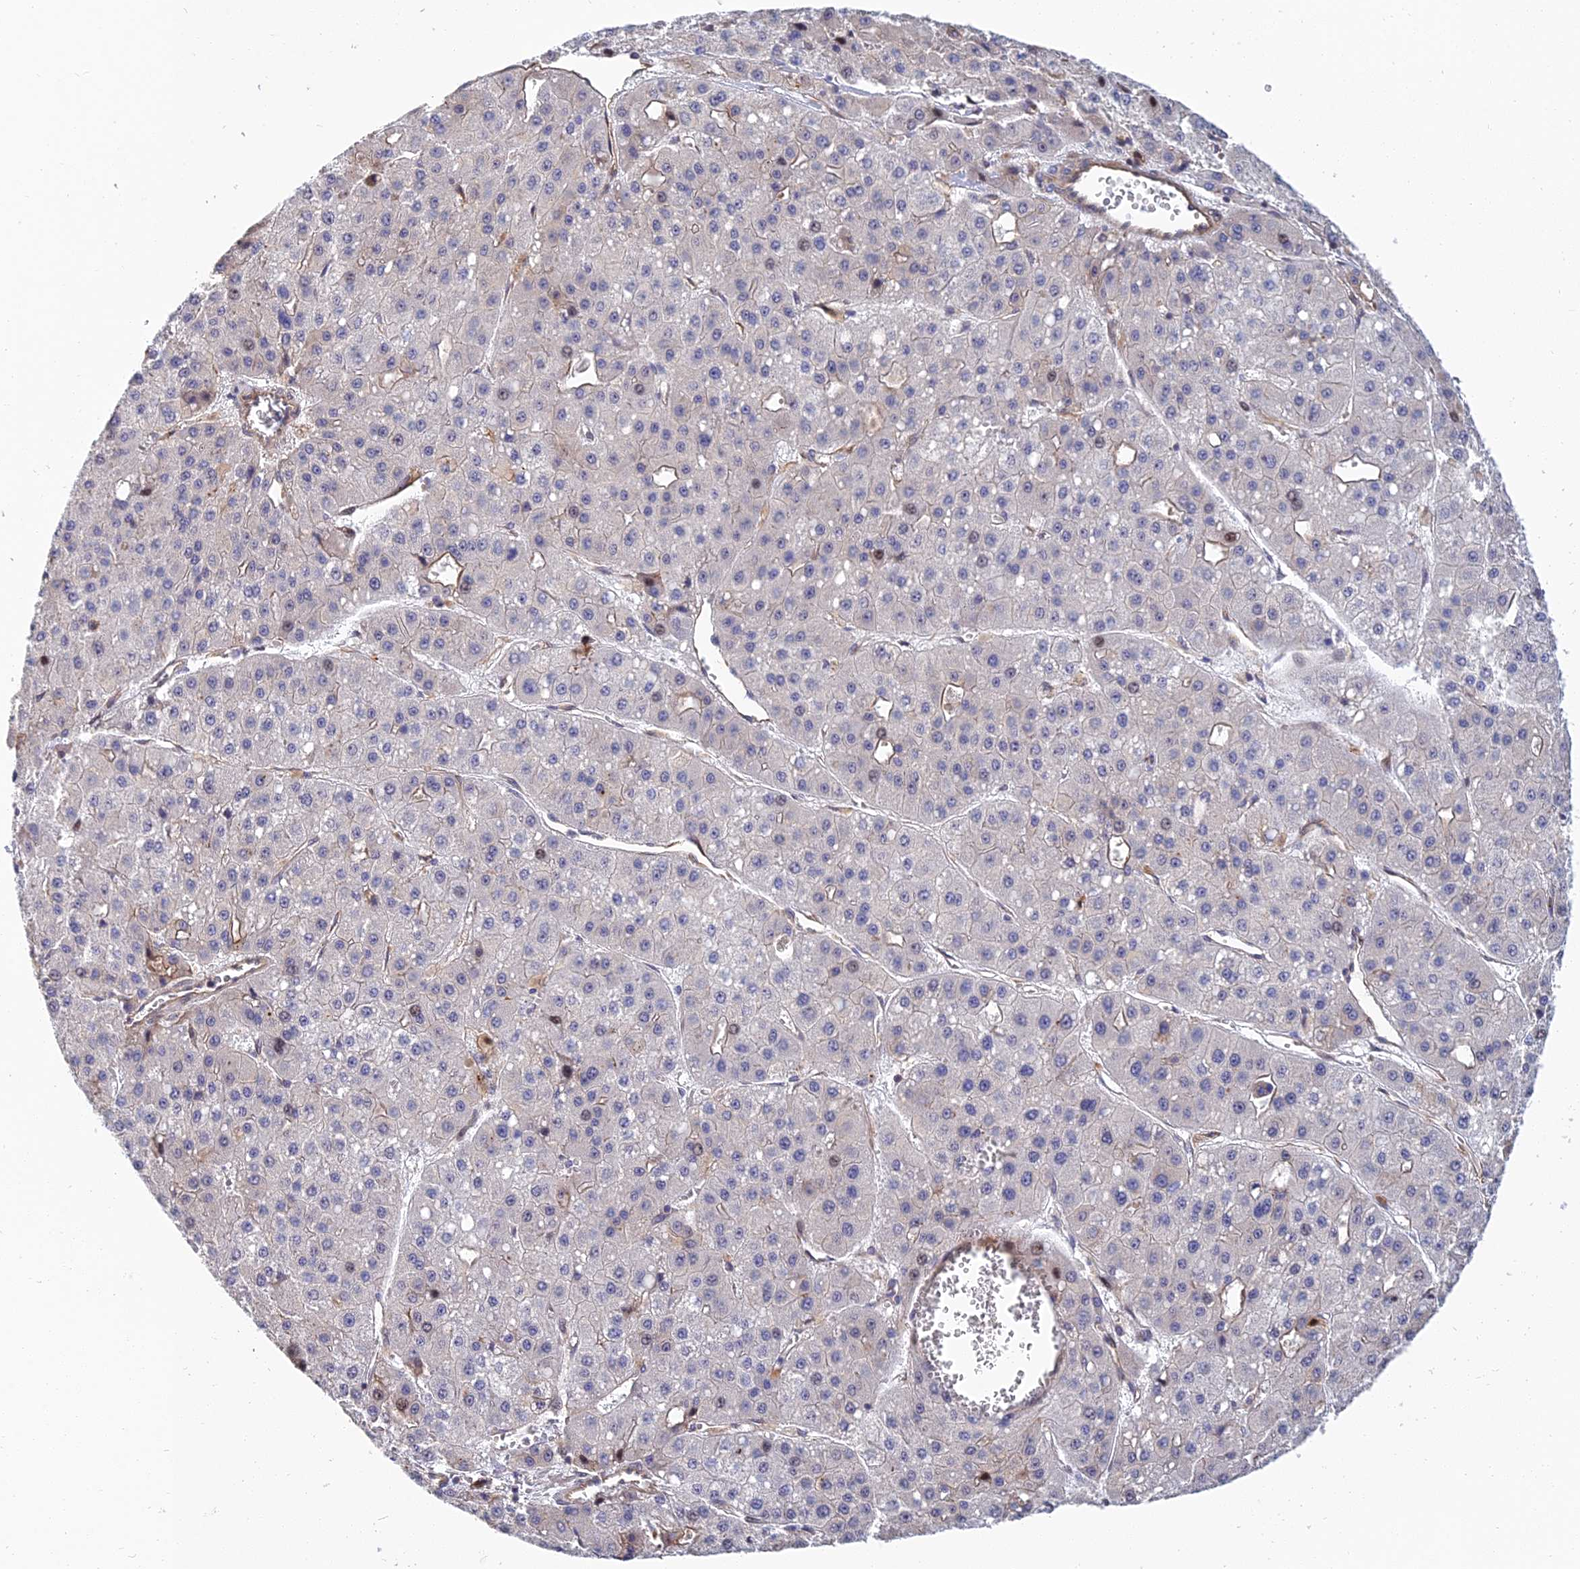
{"staining": {"intensity": "moderate", "quantity": "<25%", "location": "nuclear"}, "tissue": "liver cancer", "cell_type": "Tumor cells", "image_type": "cancer", "snomed": [{"axis": "morphology", "description": "Carcinoma, Hepatocellular, NOS"}, {"axis": "topography", "description": "Liver"}], "caption": "A low amount of moderate nuclear expression is identified in about <25% of tumor cells in liver cancer (hepatocellular carcinoma) tissue. Nuclei are stained in blue.", "gene": "TRIM43B", "patient": {"sex": "male", "age": 47}}